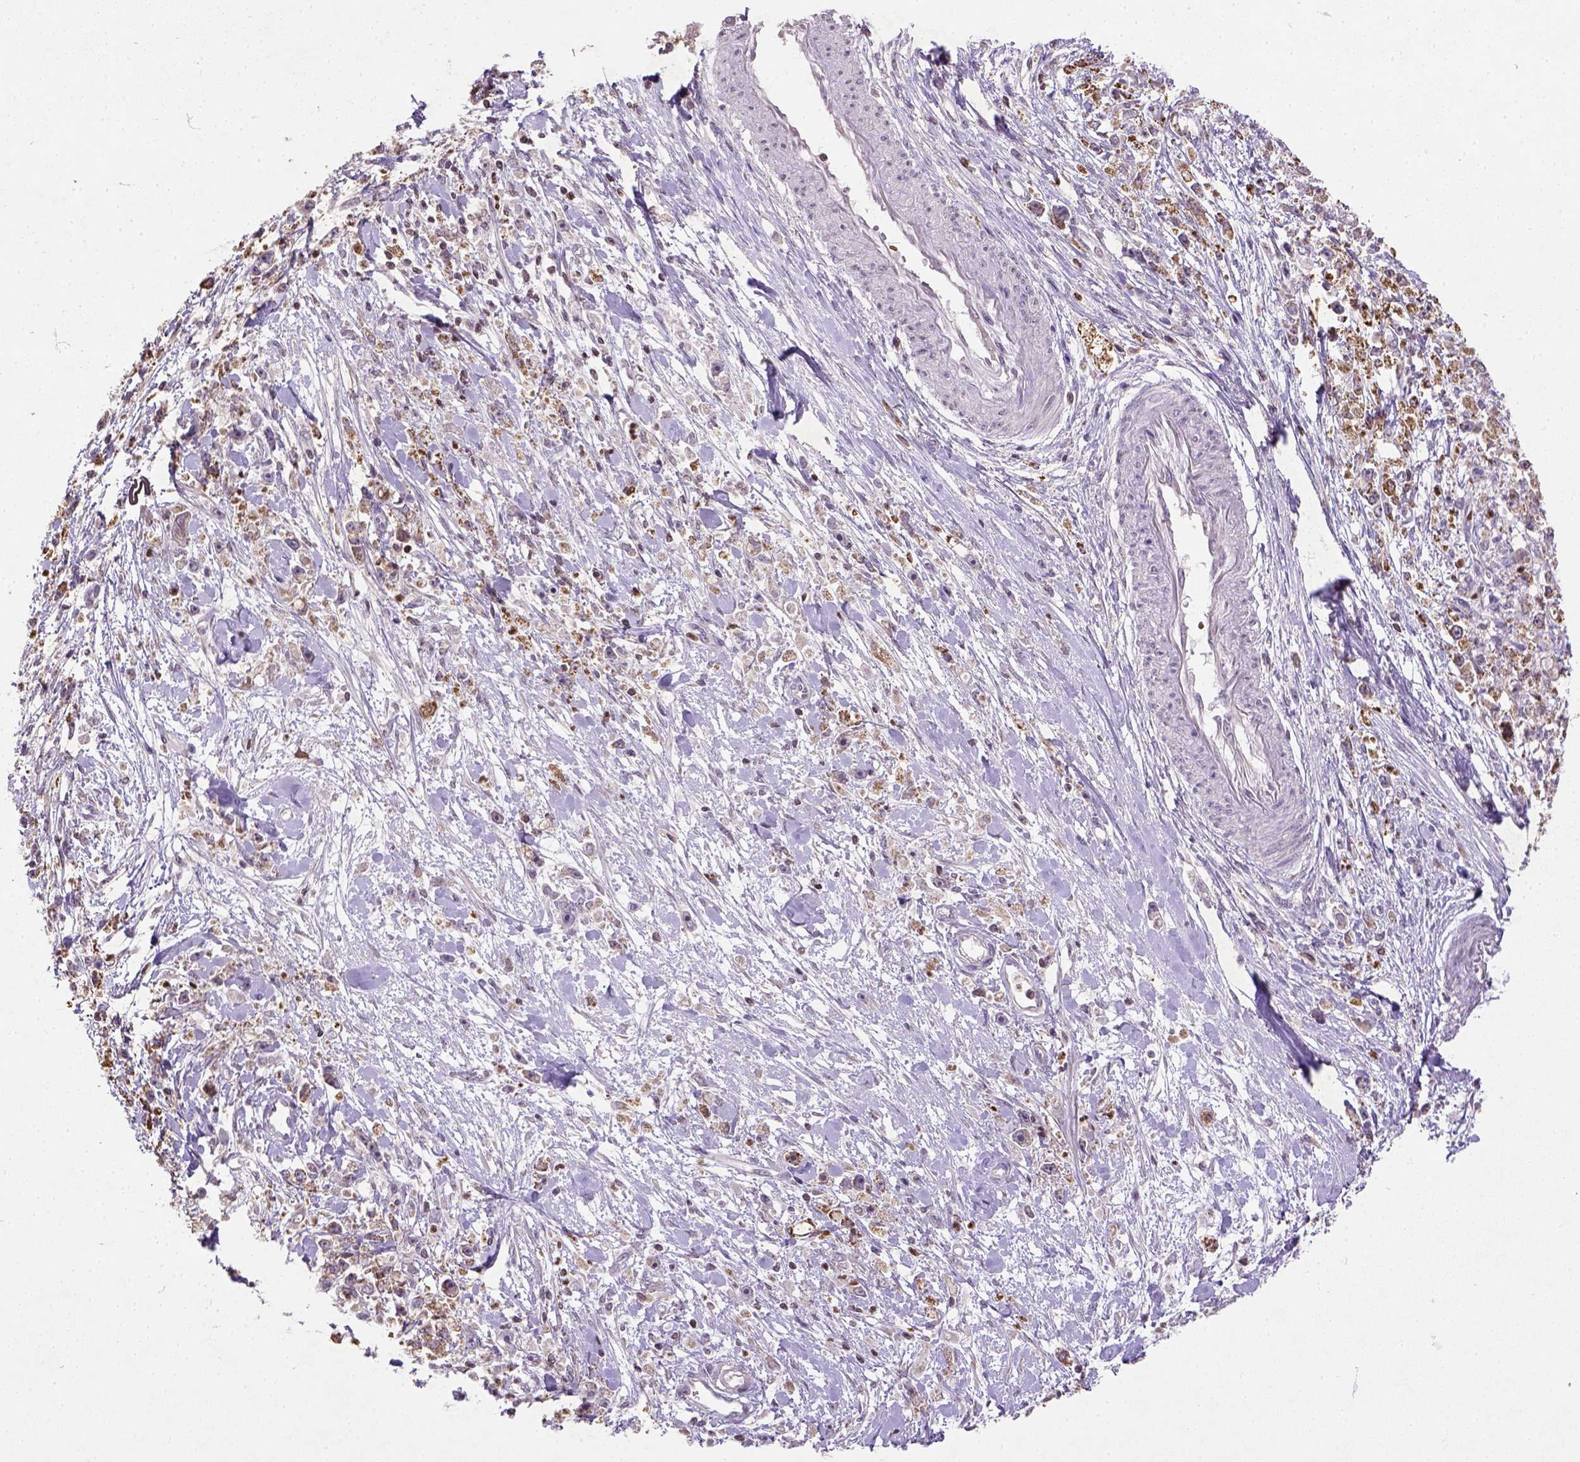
{"staining": {"intensity": "negative", "quantity": "none", "location": "none"}, "tissue": "stomach cancer", "cell_type": "Tumor cells", "image_type": "cancer", "snomed": [{"axis": "morphology", "description": "Adenocarcinoma, NOS"}, {"axis": "topography", "description": "Stomach"}], "caption": "A high-resolution photomicrograph shows IHC staining of stomach cancer, which exhibits no significant positivity in tumor cells. (DAB (3,3'-diaminobenzidine) IHC with hematoxylin counter stain).", "gene": "NUDT3", "patient": {"sex": "female", "age": 59}}